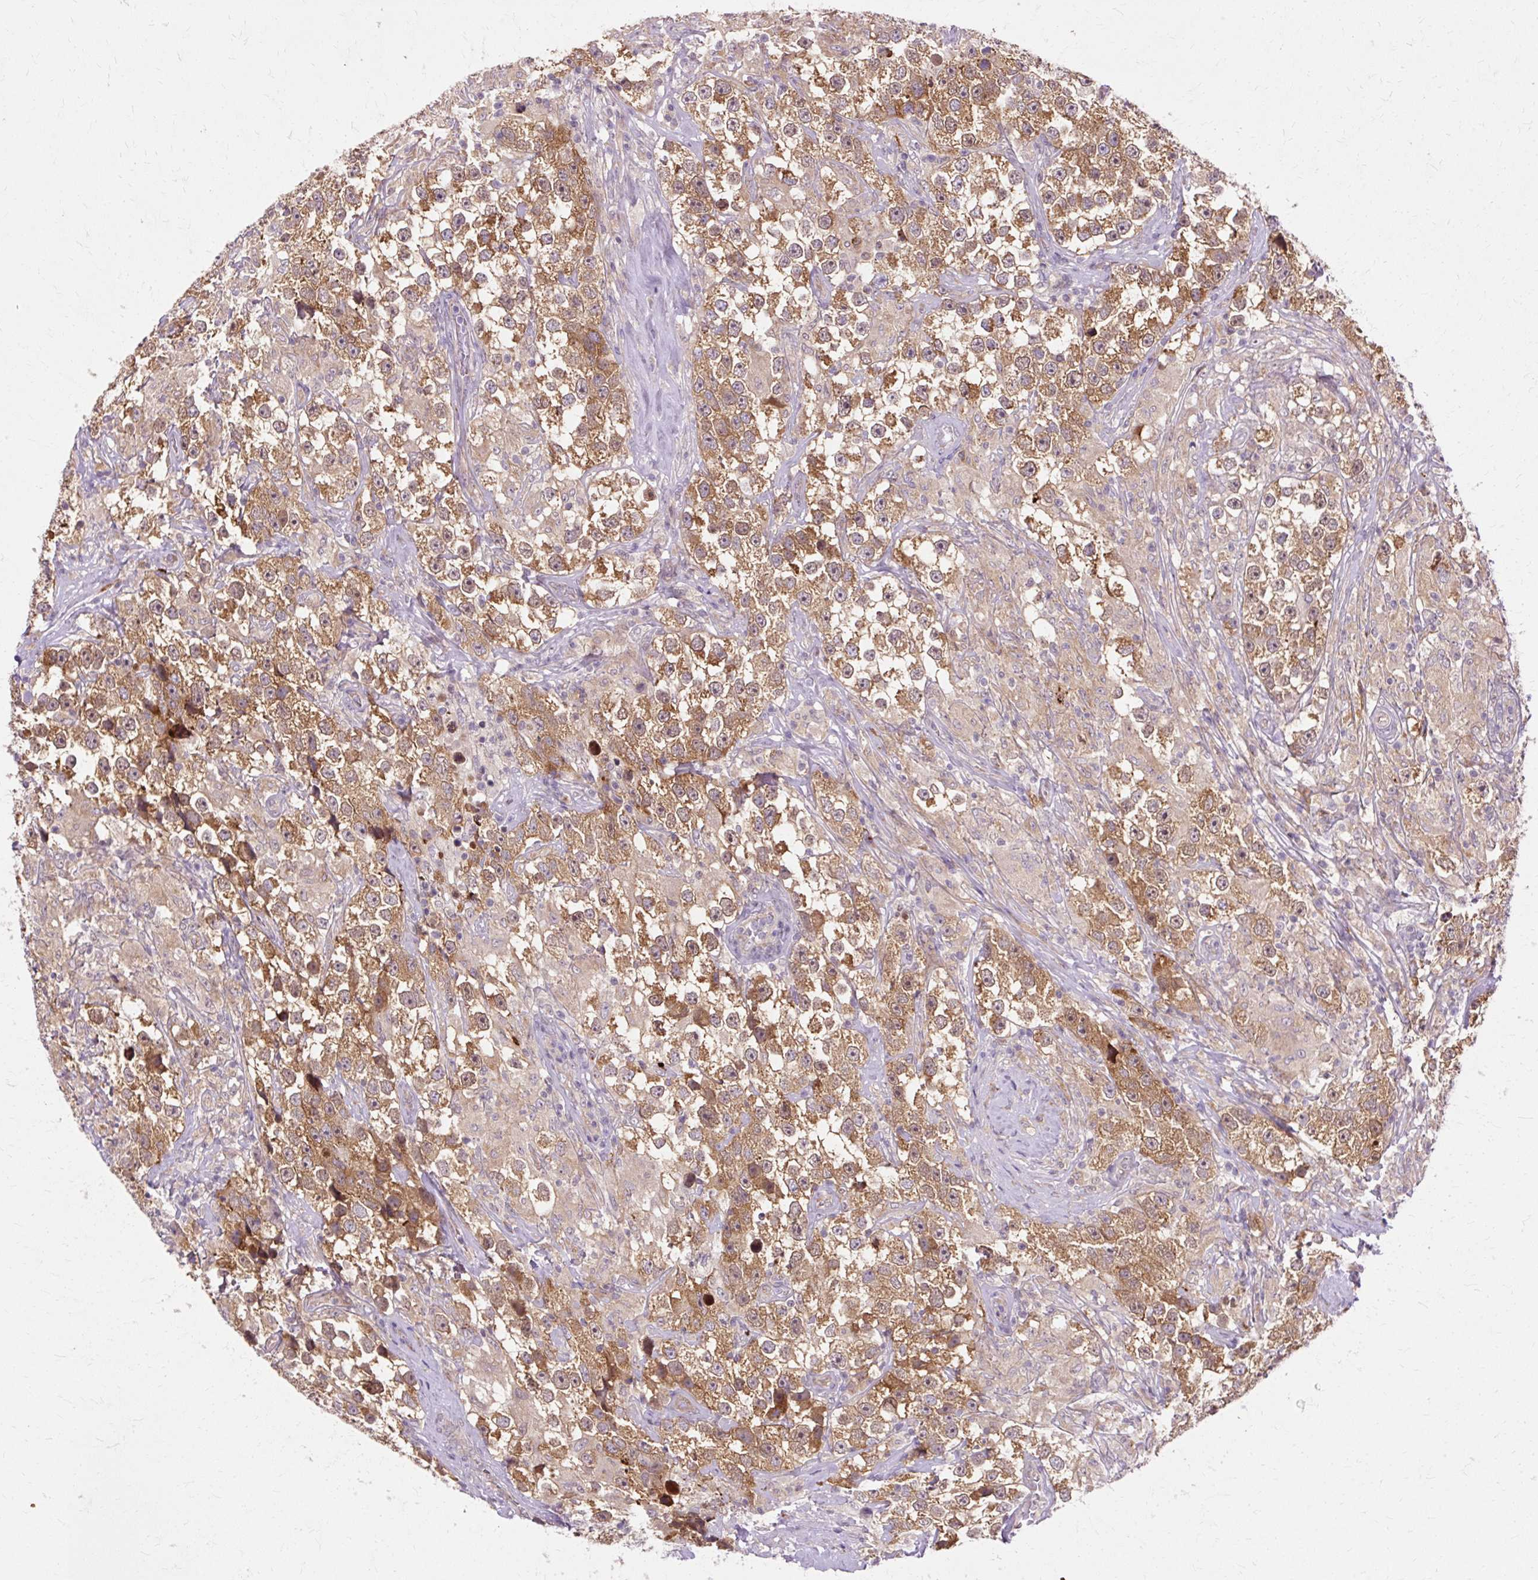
{"staining": {"intensity": "moderate", "quantity": ">75%", "location": "cytoplasmic/membranous"}, "tissue": "testis cancer", "cell_type": "Tumor cells", "image_type": "cancer", "snomed": [{"axis": "morphology", "description": "Seminoma, NOS"}, {"axis": "topography", "description": "Testis"}], "caption": "Brown immunohistochemical staining in testis cancer displays moderate cytoplasmic/membranous expression in approximately >75% of tumor cells. (DAB = brown stain, brightfield microscopy at high magnification).", "gene": "GEMIN2", "patient": {"sex": "male", "age": 46}}